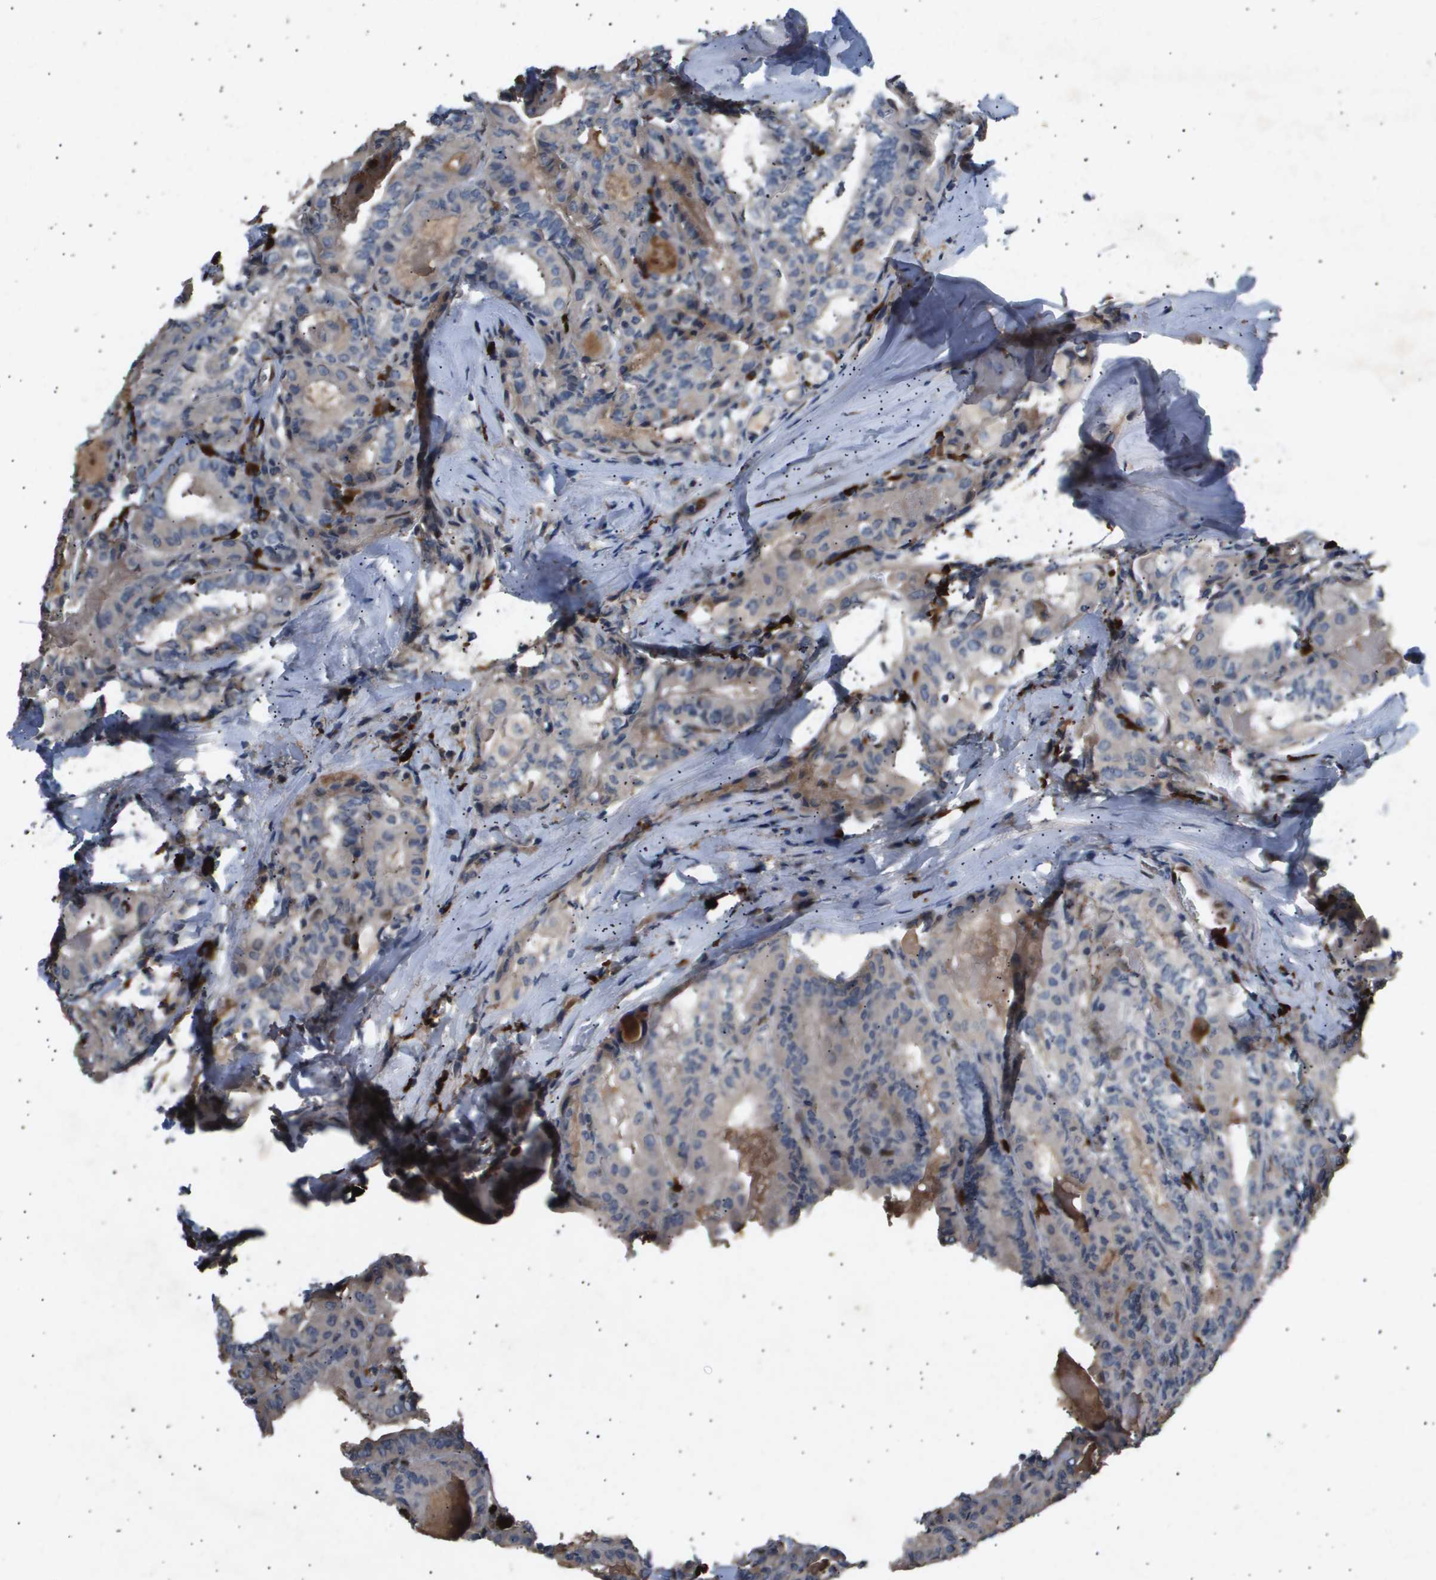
{"staining": {"intensity": "weak", "quantity": "<25%", "location": "cytoplasmic/membranous"}, "tissue": "thyroid cancer", "cell_type": "Tumor cells", "image_type": "cancer", "snomed": [{"axis": "morphology", "description": "Papillary adenocarcinoma, NOS"}, {"axis": "topography", "description": "Thyroid gland"}], "caption": "A high-resolution micrograph shows IHC staining of thyroid papillary adenocarcinoma, which shows no significant expression in tumor cells.", "gene": "ERG", "patient": {"sex": "female", "age": 42}}